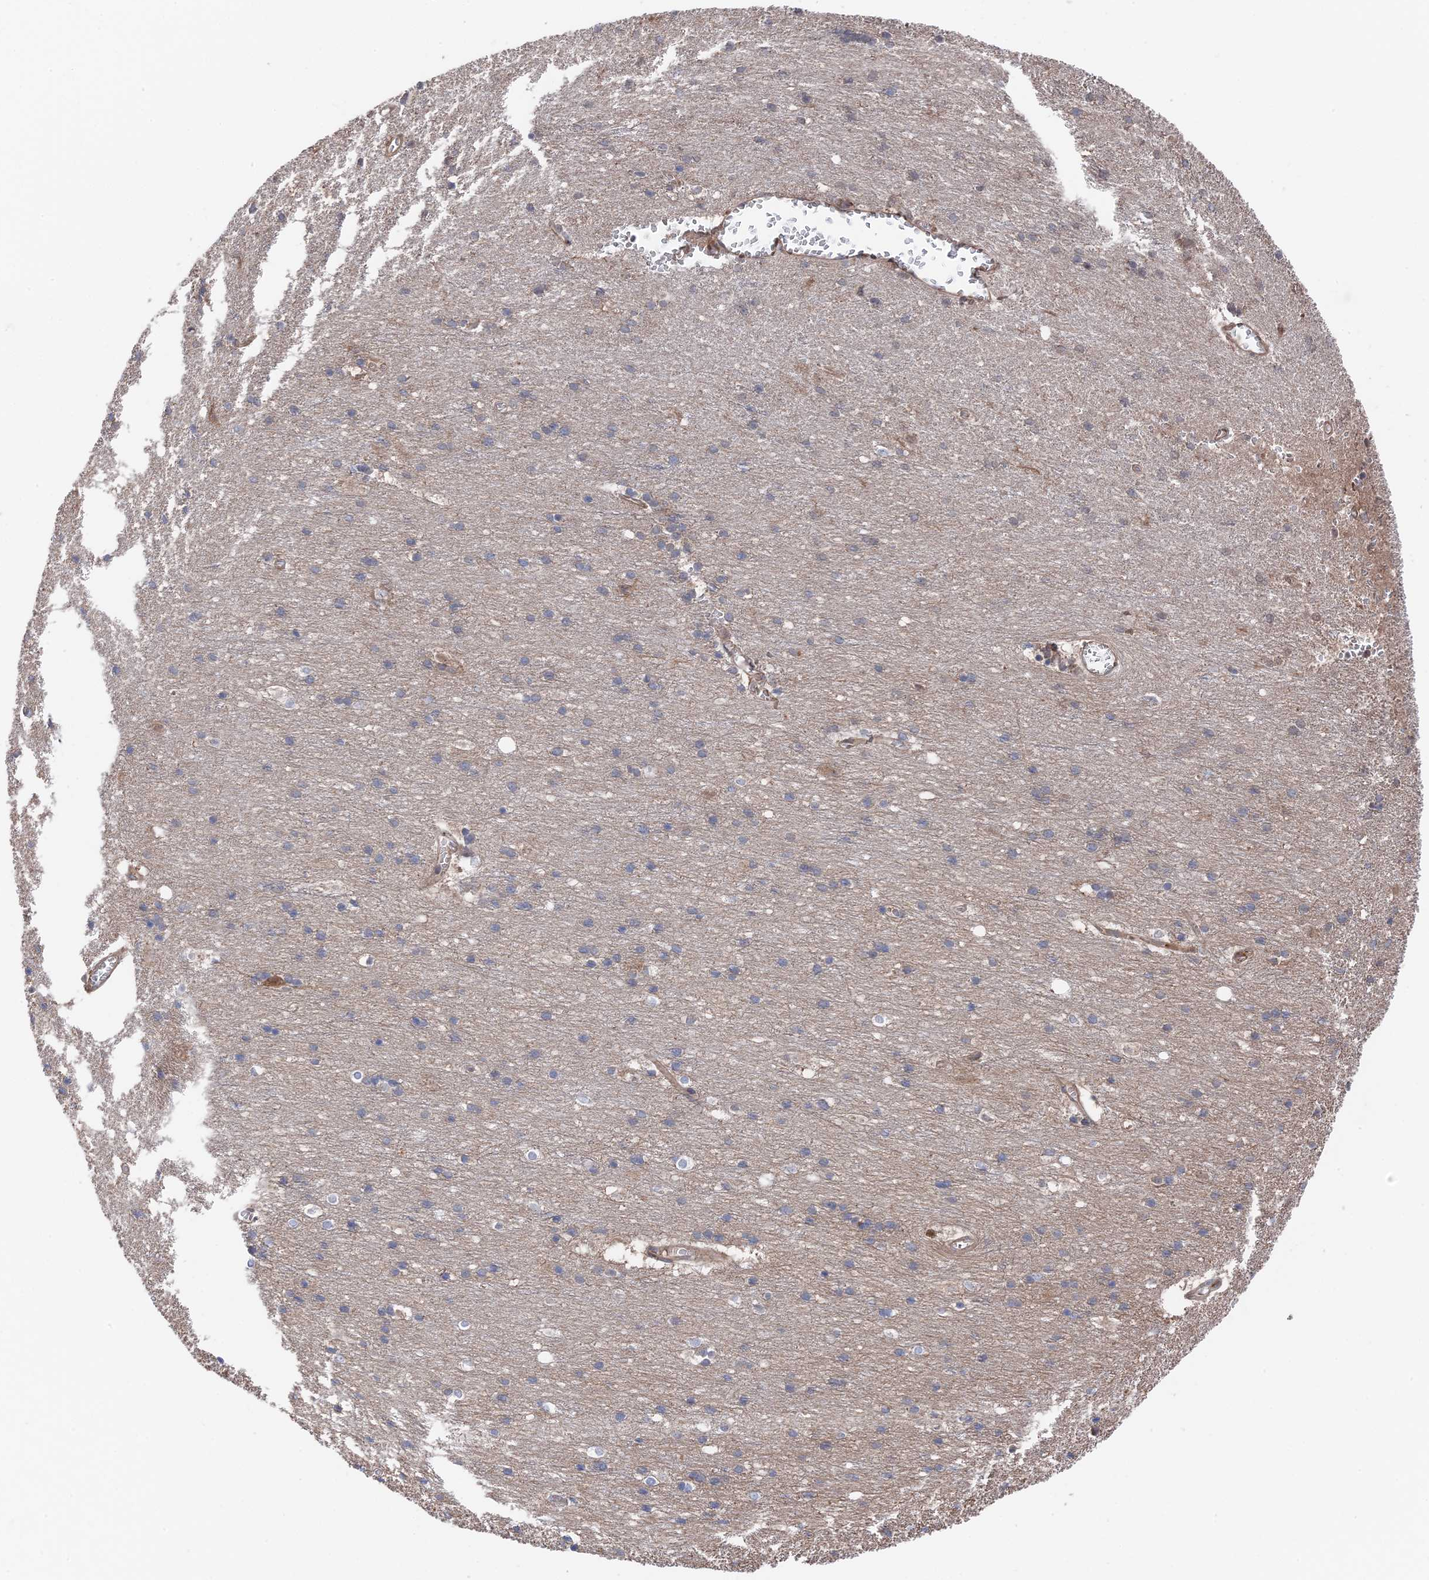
{"staining": {"intensity": "moderate", "quantity": "25%-75%", "location": "cytoplasmic/membranous"}, "tissue": "cerebral cortex", "cell_type": "Endothelial cells", "image_type": "normal", "snomed": [{"axis": "morphology", "description": "Normal tissue, NOS"}, {"axis": "topography", "description": "Cerebral cortex"}], "caption": "This micrograph displays immunohistochemistry (IHC) staining of unremarkable cerebral cortex, with medium moderate cytoplasmic/membranous positivity in about 25%-75% of endothelial cells.", "gene": "IRGQ", "patient": {"sex": "male", "age": 54}}